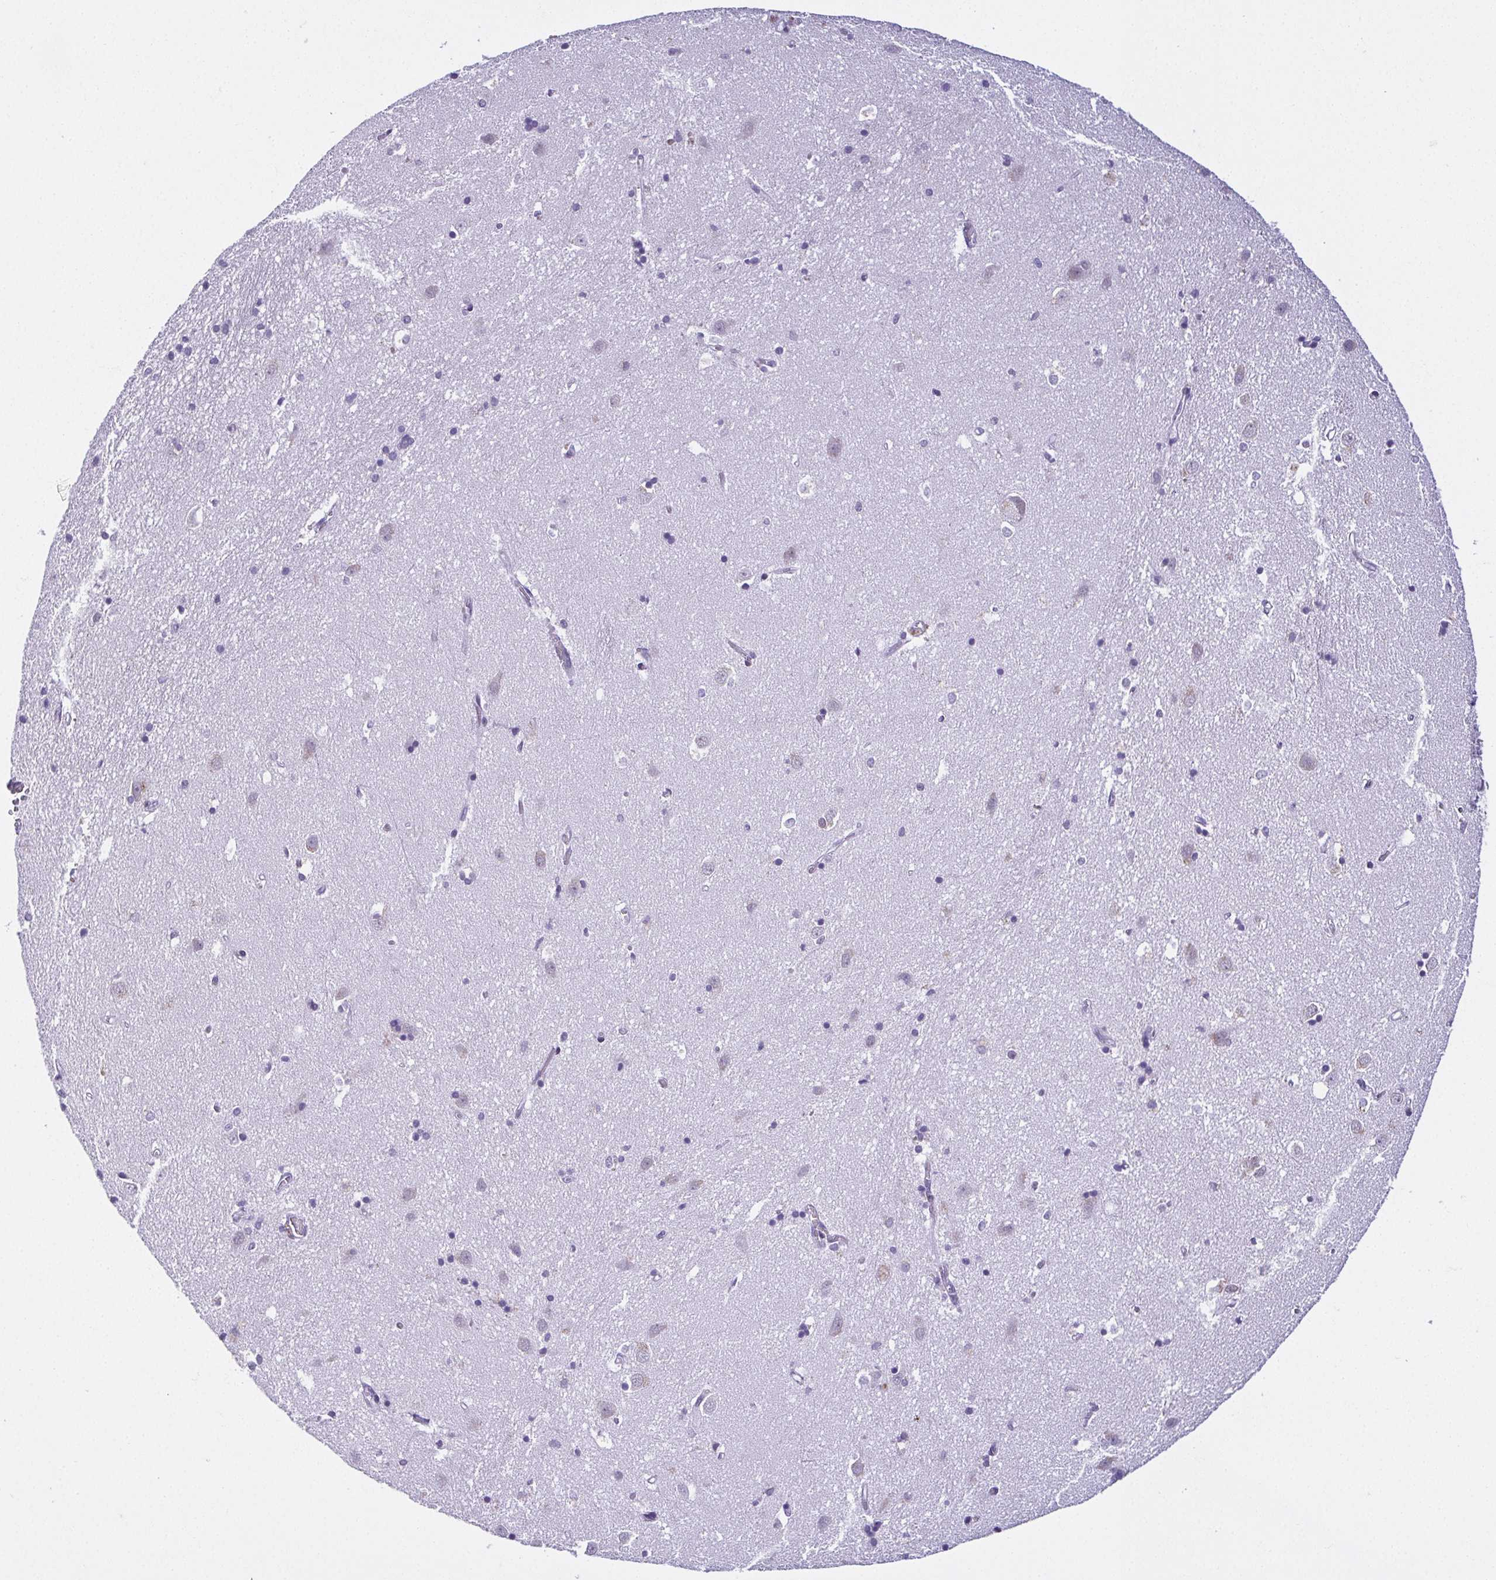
{"staining": {"intensity": "negative", "quantity": "none", "location": "none"}, "tissue": "caudate", "cell_type": "Glial cells", "image_type": "normal", "snomed": [{"axis": "morphology", "description": "Normal tissue, NOS"}, {"axis": "topography", "description": "Lateral ventricle wall"}], "caption": "A photomicrograph of caudate stained for a protein shows no brown staining in glial cells. (DAB (3,3'-diaminobenzidine) immunohistochemistry (IHC), high magnification).", "gene": "RBM3", "patient": {"sex": "male", "age": 54}}